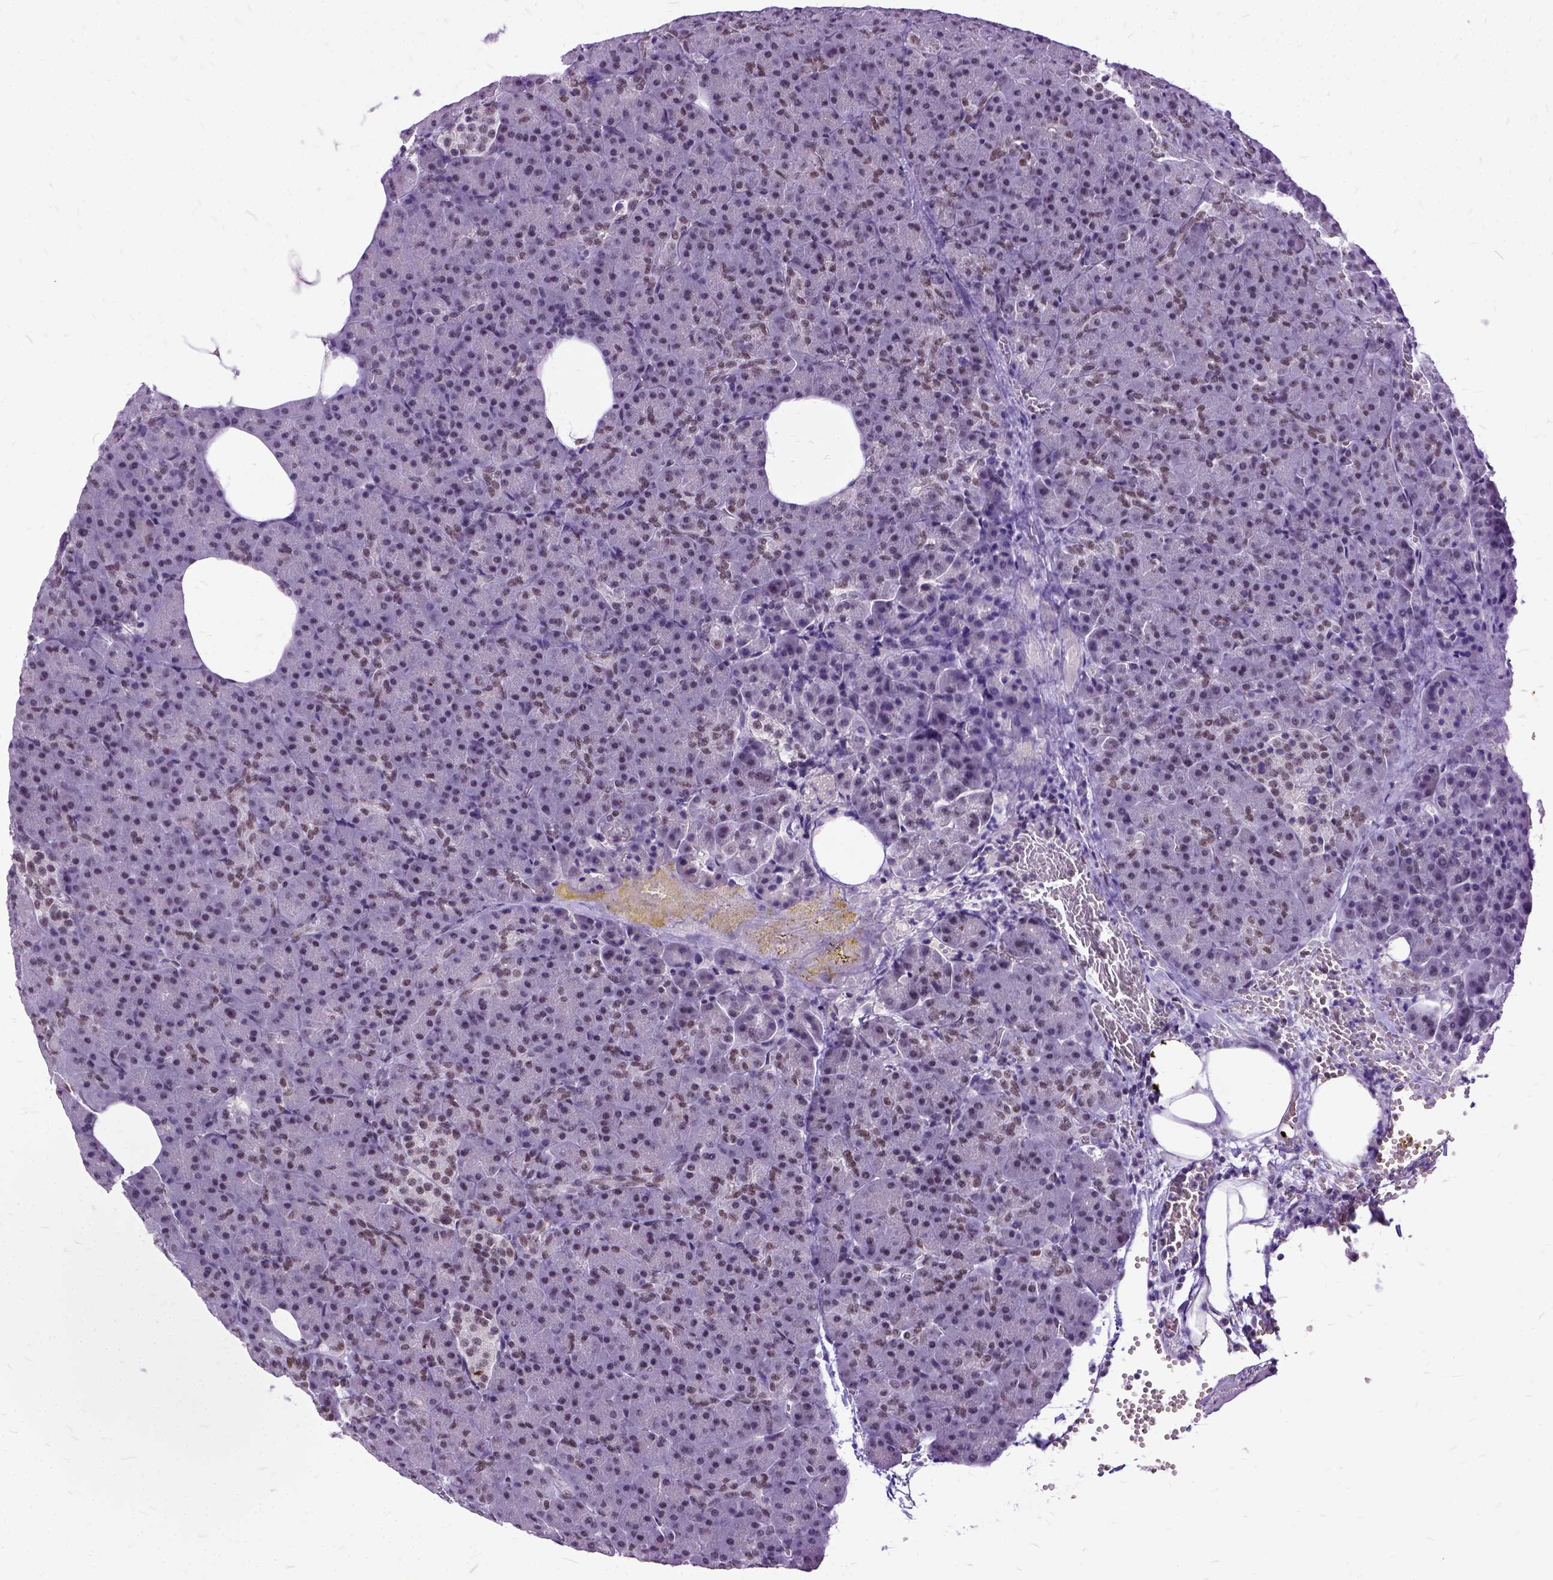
{"staining": {"intensity": "moderate", "quantity": "25%-75%", "location": "nuclear"}, "tissue": "pancreas", "cell_type": "Exocrine glandular cells", "image_type": "normal", "snomed": [{"axis": "morphology", "description": "Normal tissue, NOS"}, {"axis": "topography", "description": "Pancreas"}], "caption": "Moderate nuclear positivity is seen in approximately 25%-75% of exocrine glandular cells in benign pancreas. (IHC, brightfield microscopy, high magnification).", "gene": "SETD1A", "patient": {"sex": "female", "age": 74}}